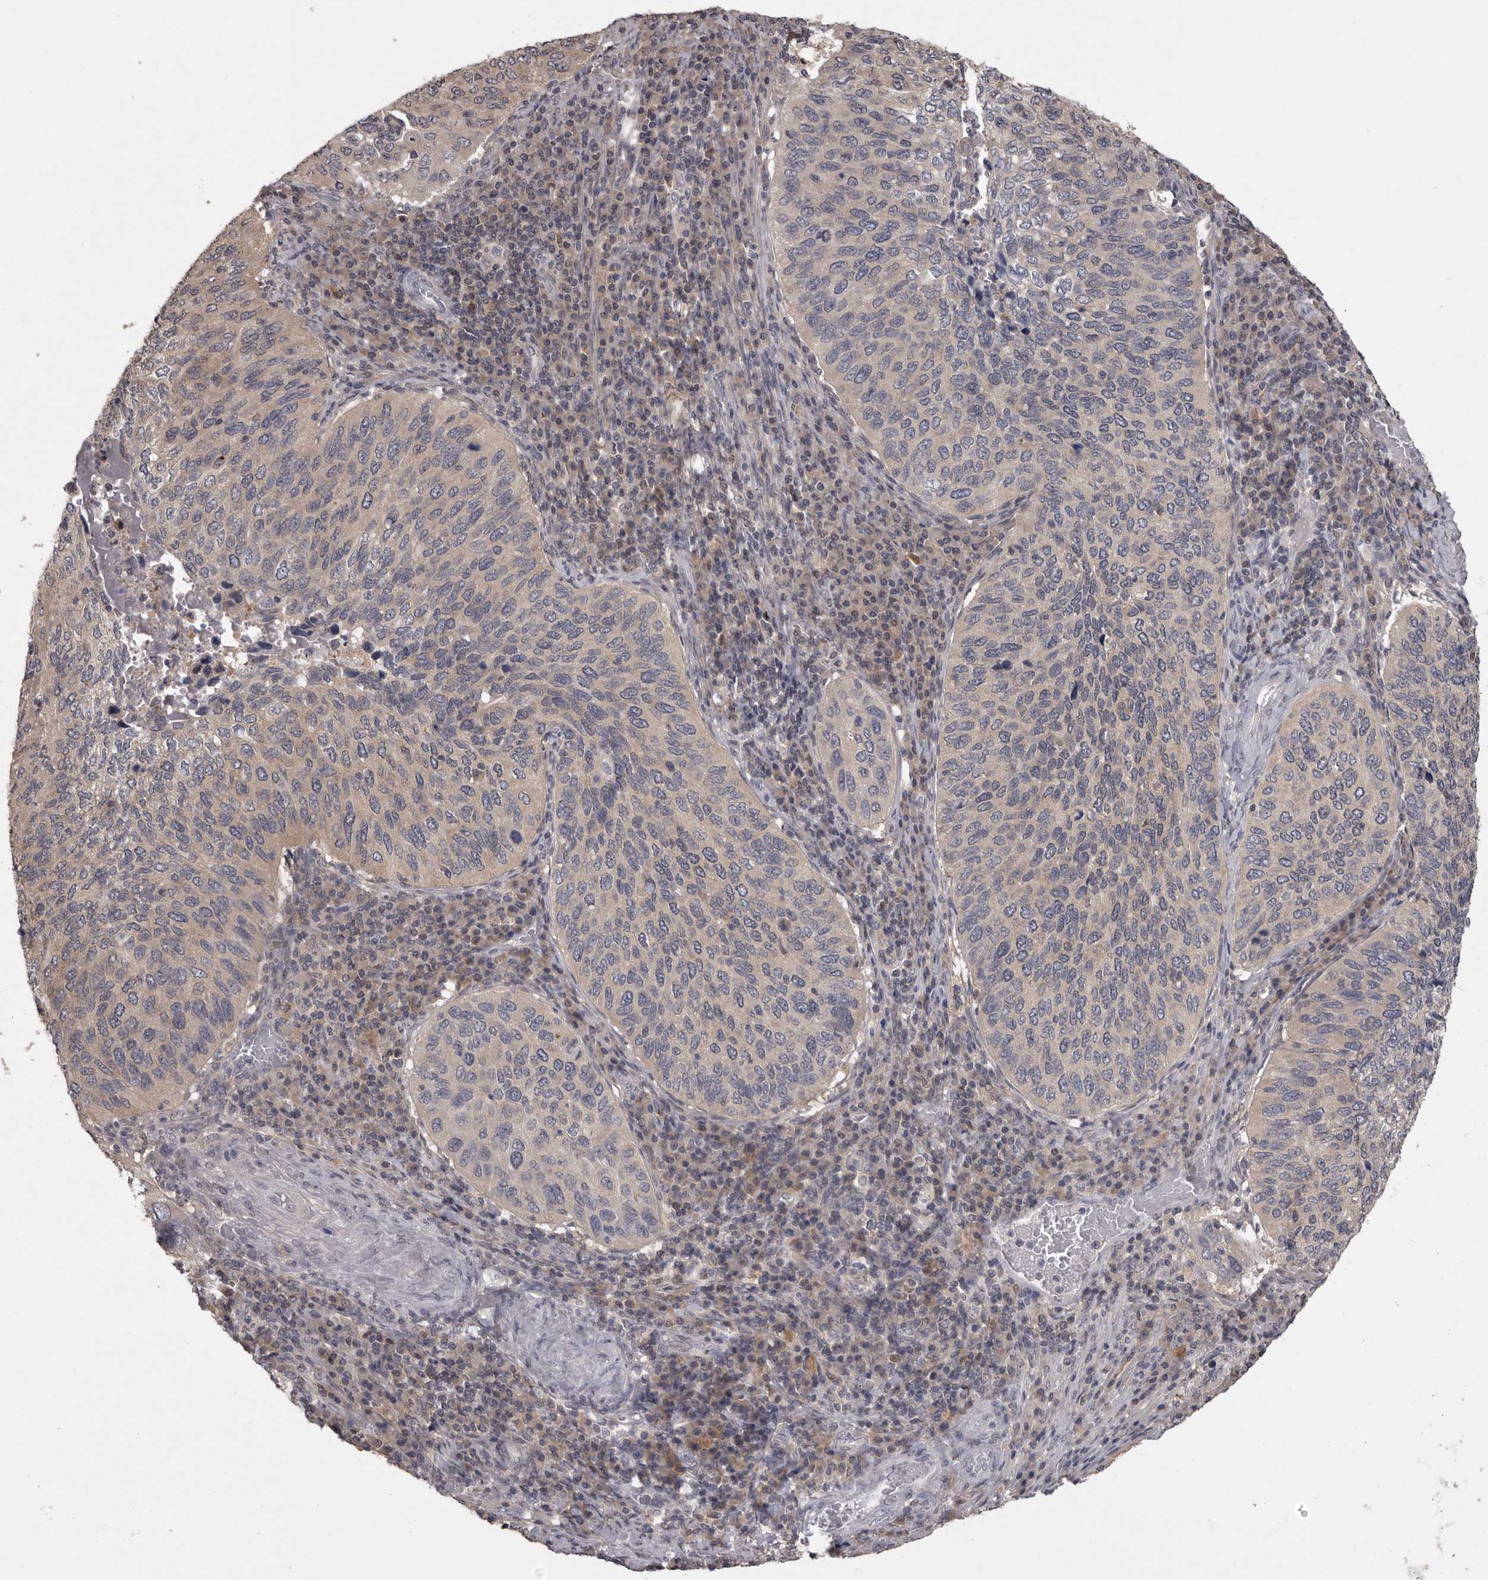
{"staining": {"intensity": "weak", "quantity": ">75%", "location": "cytoplasmic/membranous"}, "tissue": "cervical cancer", "cell_type": "Tumor cells", "image_type": "cancer", "snomed": [{"axis": "morphology", "description": "Squamous cell carcinoma, NOS"}, {"axis": "topography", "description": "Cervix"}], "caption": "Immunohistochemistry of squamous cell carcinoma (cervical) shows low levels of weak cytoplasmic/membranous staining in approximately >75% of tumor cells.", "gene": "MDH1", "patient": {"sex": "female", "age": 38}}